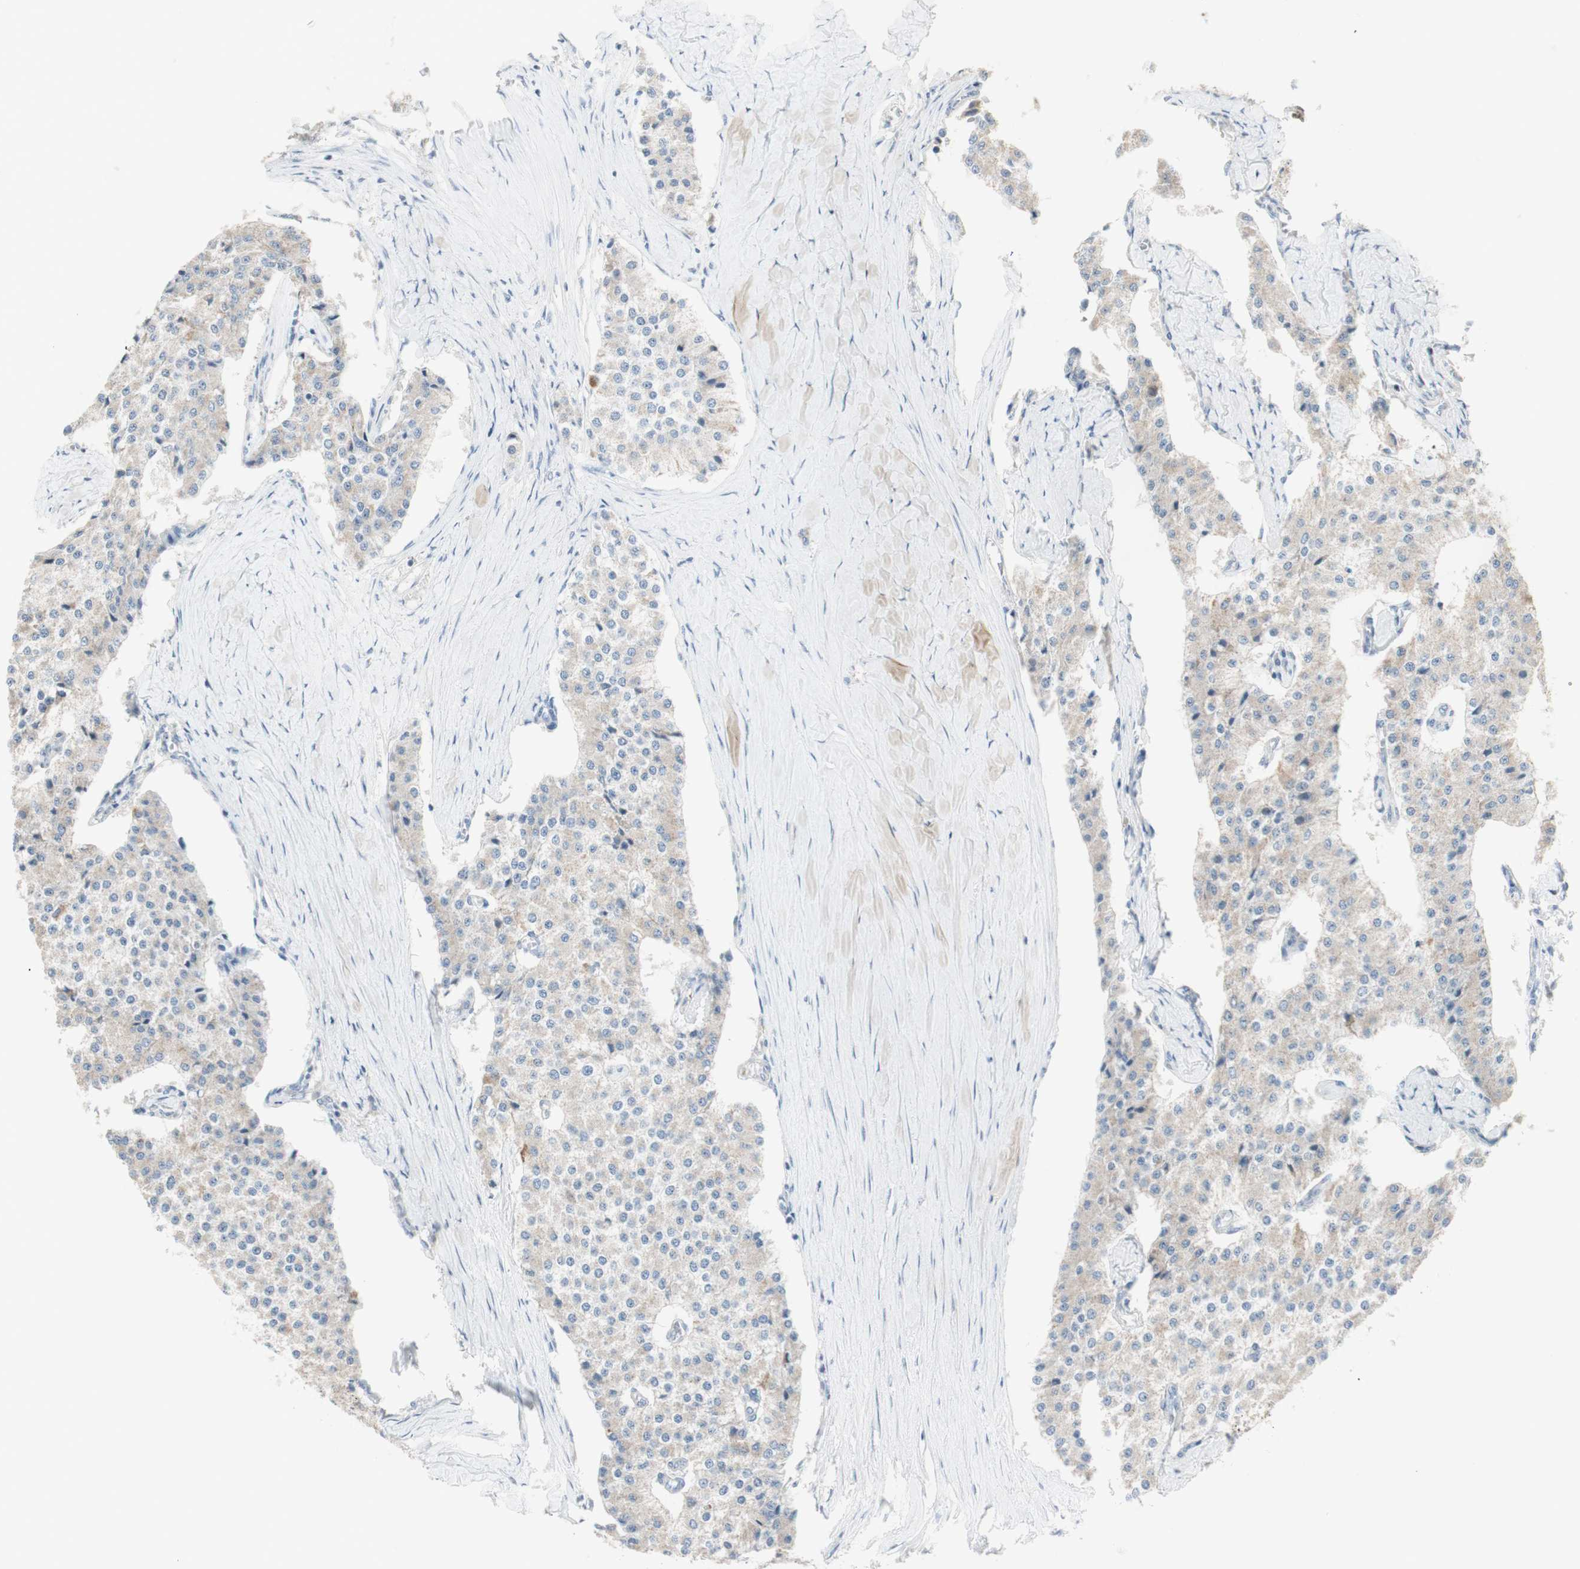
{"staining": {"intensity": "weak", "quantity": "25%-75%", "location": "cytoplasmic/membranous"}, "tissue": "carcinoid", "cell_type": "Tumor cells", "image_type": "cancer", "snomed": [{"axis": "morphology", "description": "Carcinoid, malignant, NOS"}, {"axis": "topography", "description": "Colon"}], "caption": "Carcinoid tissue reveals weak cytoplasmic/membranous positivity in approximately 25%-75% of tumor cells, visualized by immunohistochemistry.", "gene": "C3orf52", "patient": {"sex": "female", "age": 52}}